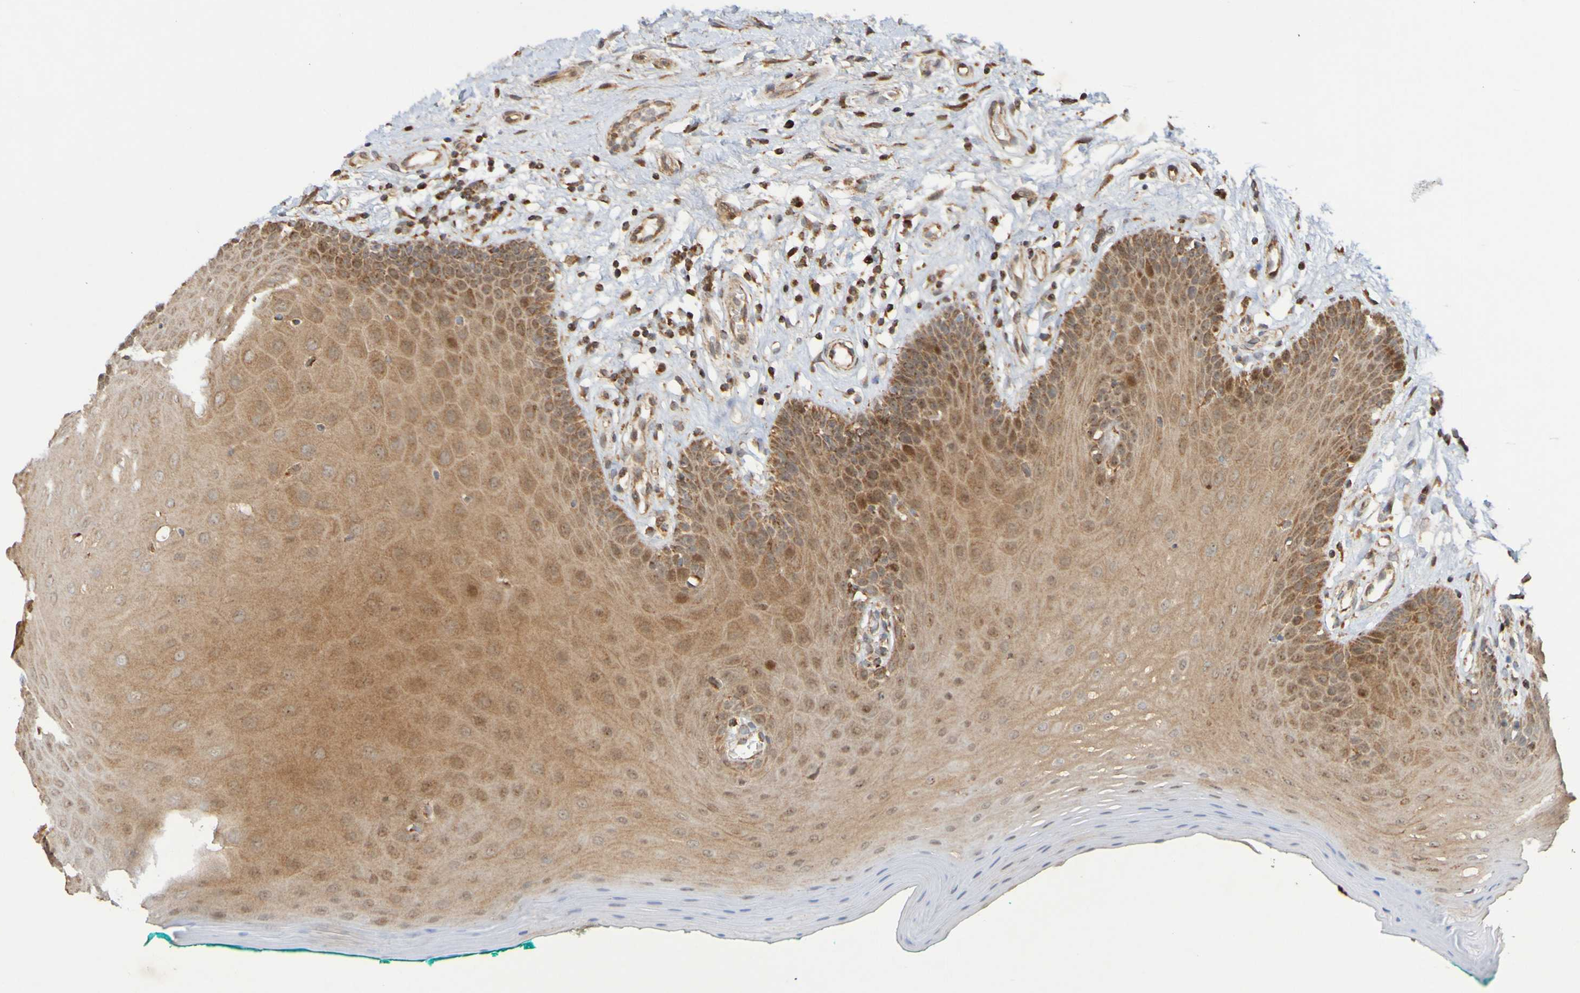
{"staining": {"intensity": "moderate", "quantity": ">75%", "location": "cytoplasmic/membranous"}, "tissue": "oral mucosa", "cell_type": "Squamous epithelial cells", "image_type": "normal", "snomed": [{"axis": "morphology", "description": "Normal tissue, NOS"}, {"axis": "topography", "description": "Skeletal muscle"}, {"axis": "topography", "description": "Oral tissue"}], "caption": "Protein staining of normal oral mucosa demonstrates moderate cytoplasmic/membranous staining in approximately >75% of squamous epithelial cells. The staining was performed using DAB (3,3'-diaminobenzidine) to visualize the protein expression in brown, while the nuclei were stained in blue with hematoxylin (Magnification: 20x).", "gene": "TMBIM1", "patient": {"sex": "male", "age": 58}}